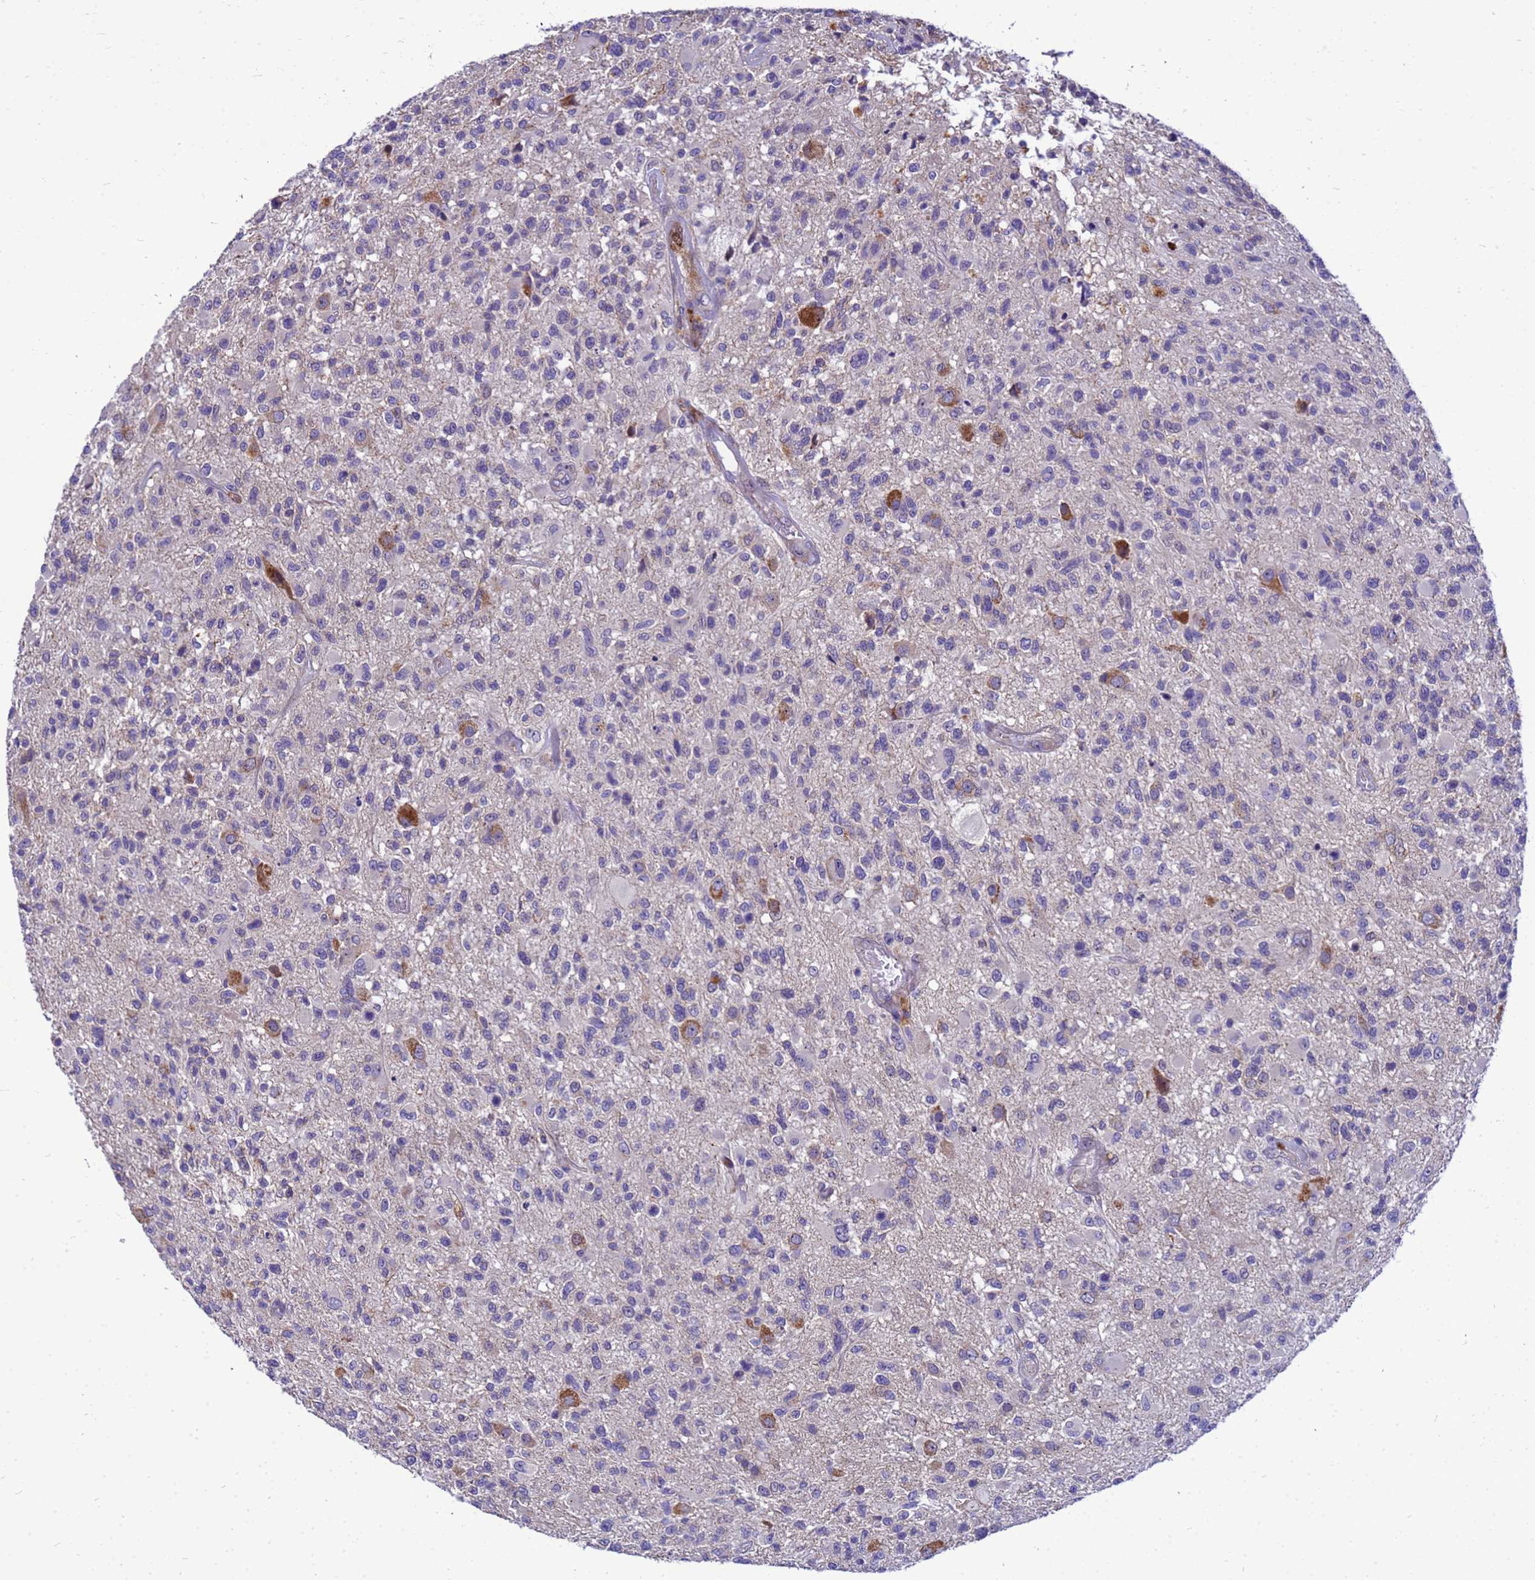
{"staining": {"intensity": "negative", "quantity": "none", "location": "none"}, "tissue": "glioma", "cell_type": "Tumor cells", "image_type": "cancer", "snomed": [{"axis": "morphology", "description": "Glioma, malignant, High grade"}, {"axis": "morphology", "description": "Glioblastoma, NOS"}, {"axis": "topography", "description": "Brain"}], "caption": "Tumor cells show no significant staining in glioblastoma. (Brightfield microscopy of DAB IHC at high magnification).", "gene": "POP7", "patient": {"sex": "male", "age": 60}}